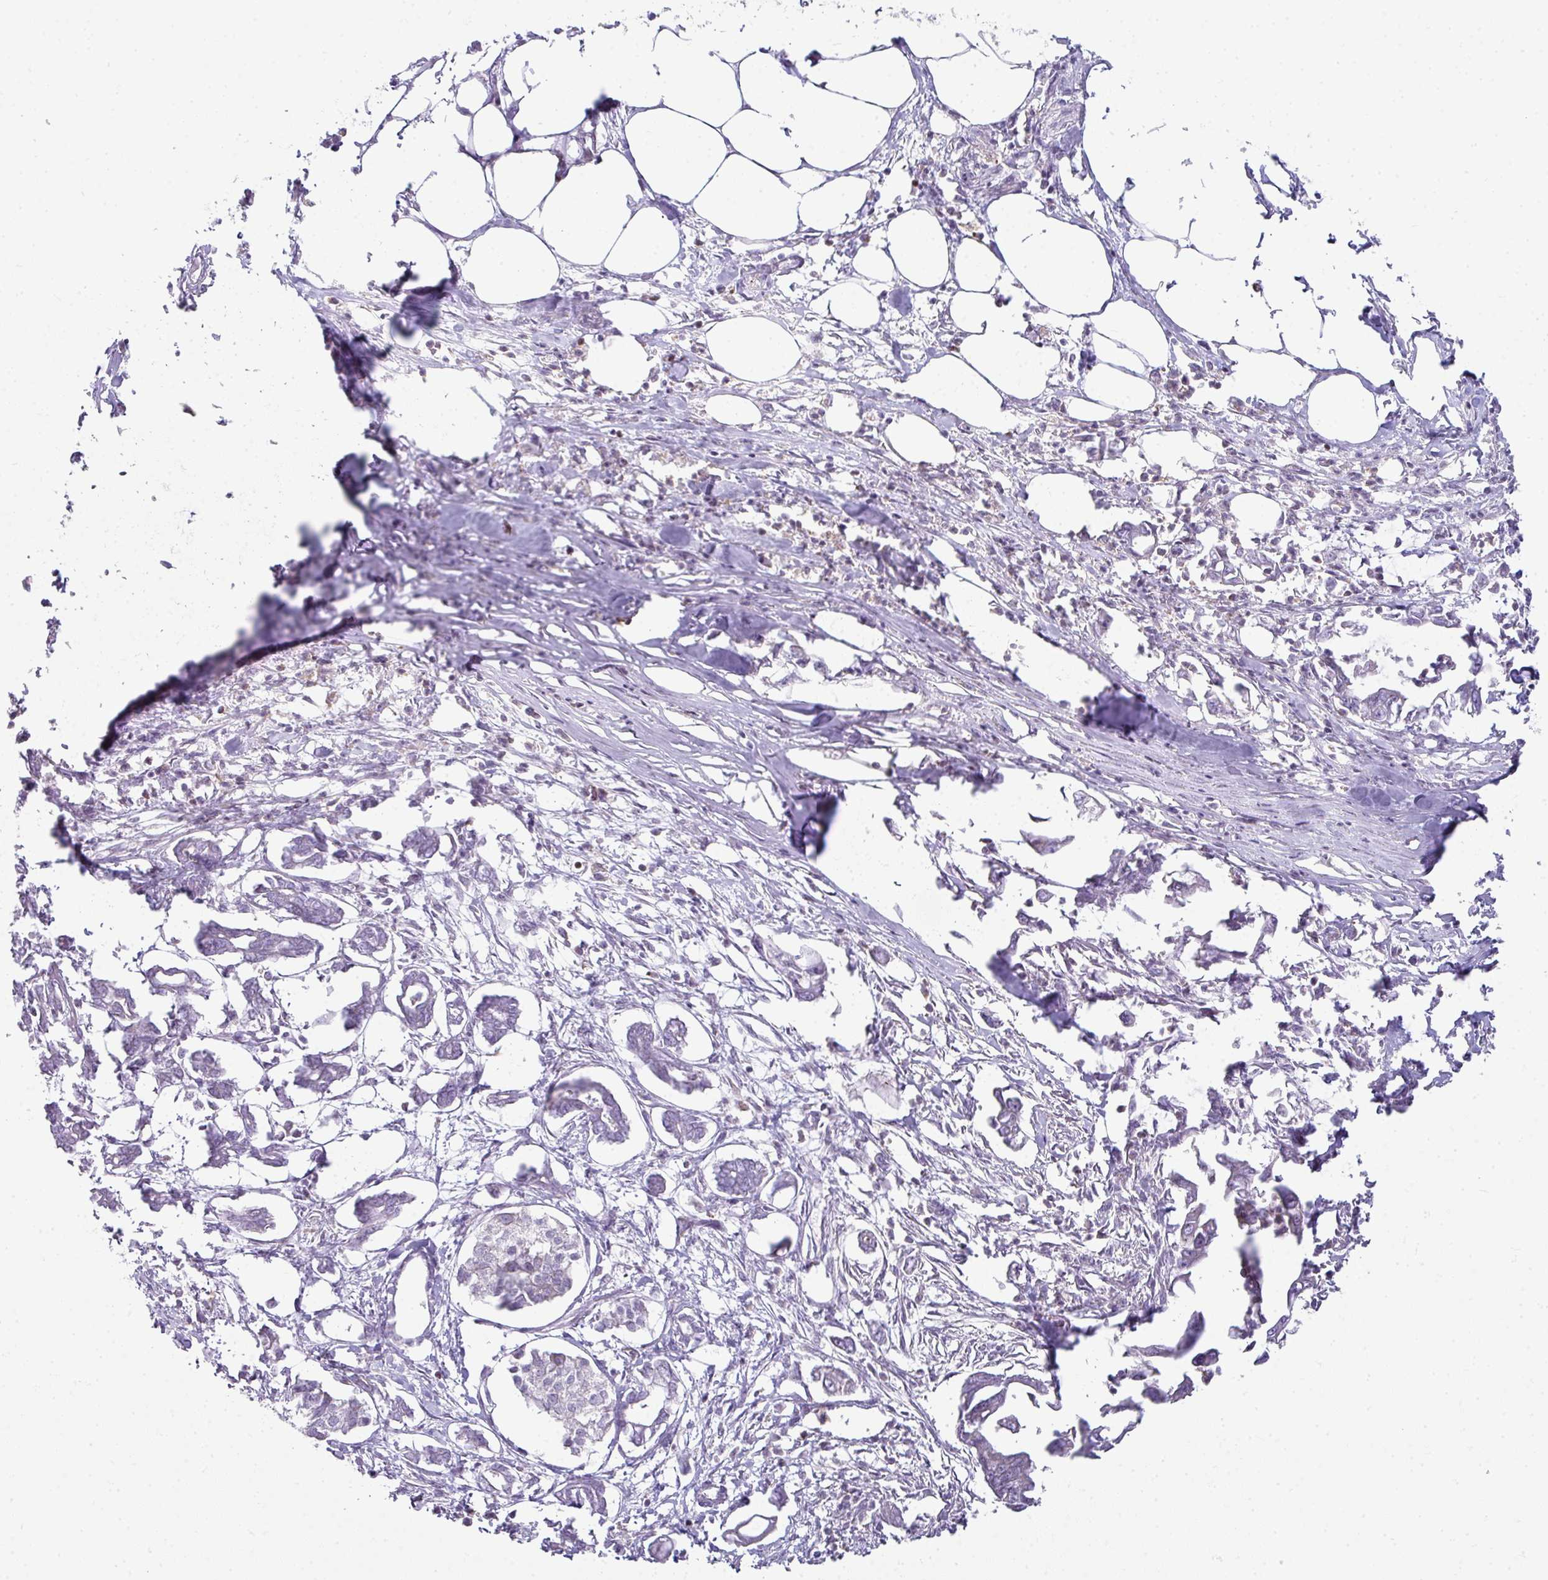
{"staining": {"intensity": "negative", "quantity": "none", "location": "none"}, "tissue": "pancreatic cancer", "cell_type": "Tumor cells", "image_type": "cancer", "snomed": [{"axis": "morphology", "description": "Adenocarcinoma, NOS"}, {"axis": "topography", "description": "Pancreas"}], "caption": "The histopathology image demonstrates no staining of tumor cells in pancreatic cancer.", "gene": "STAT5A", "patient": {"sex": "male", "age": 61}}